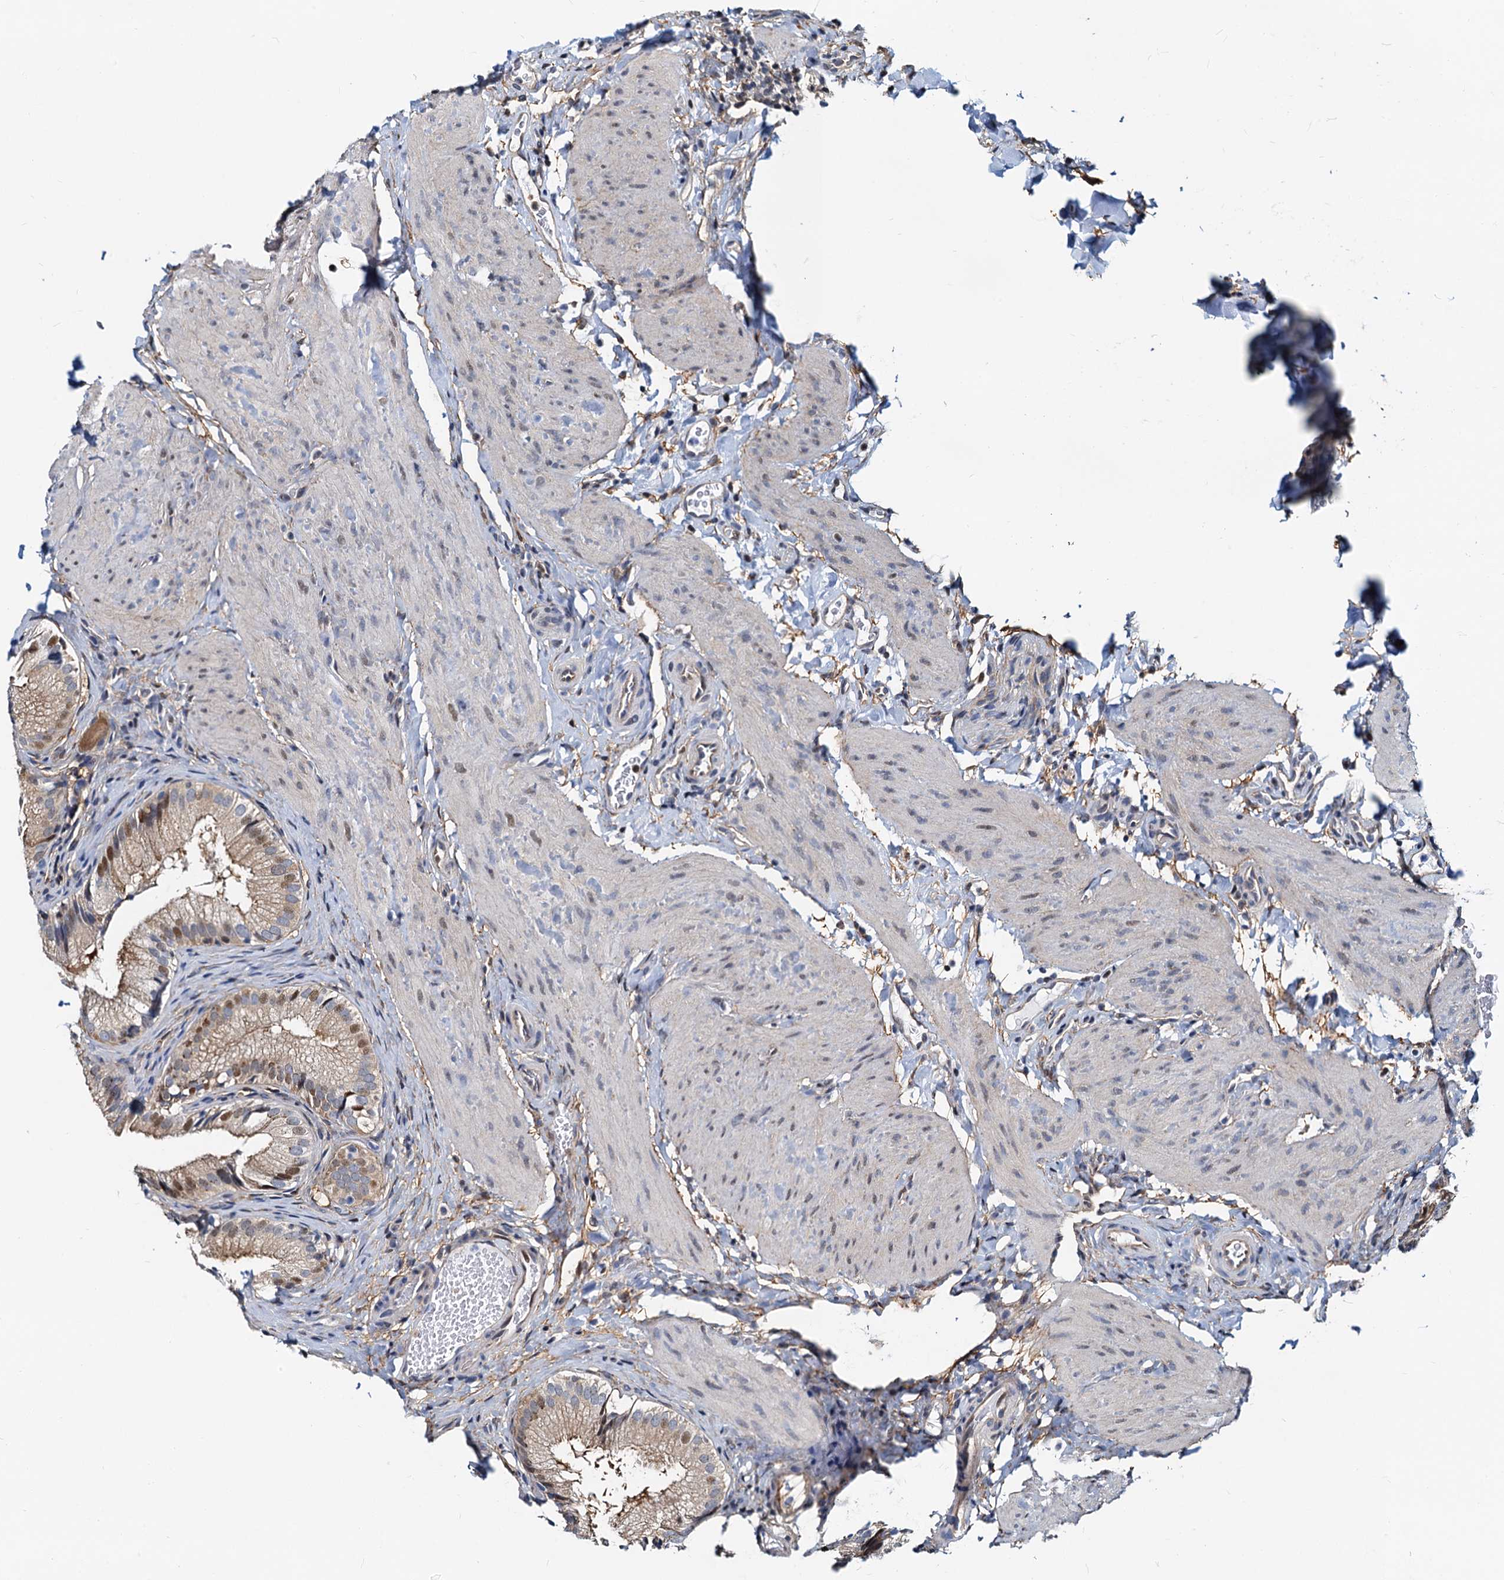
{"staining": {"intensity": "moderate", "quantity": "<25%", "location": "nuclear"}, "tissue": "gallbladder", "cell_type": "Glandular cells", "image_type": "normal", "snomed": [{"axis": "morphology", "description": "Normal tissue, NOS"}, {"axis": "topography", "description": "Gallbladder"}], "caption": "This is an image of IHC staining of normal gallbladder, which shows moderate staining in the nuclear of glandular cells.", "gene": "PTGES3", "patient": {"sex": "female", "age": 30}}